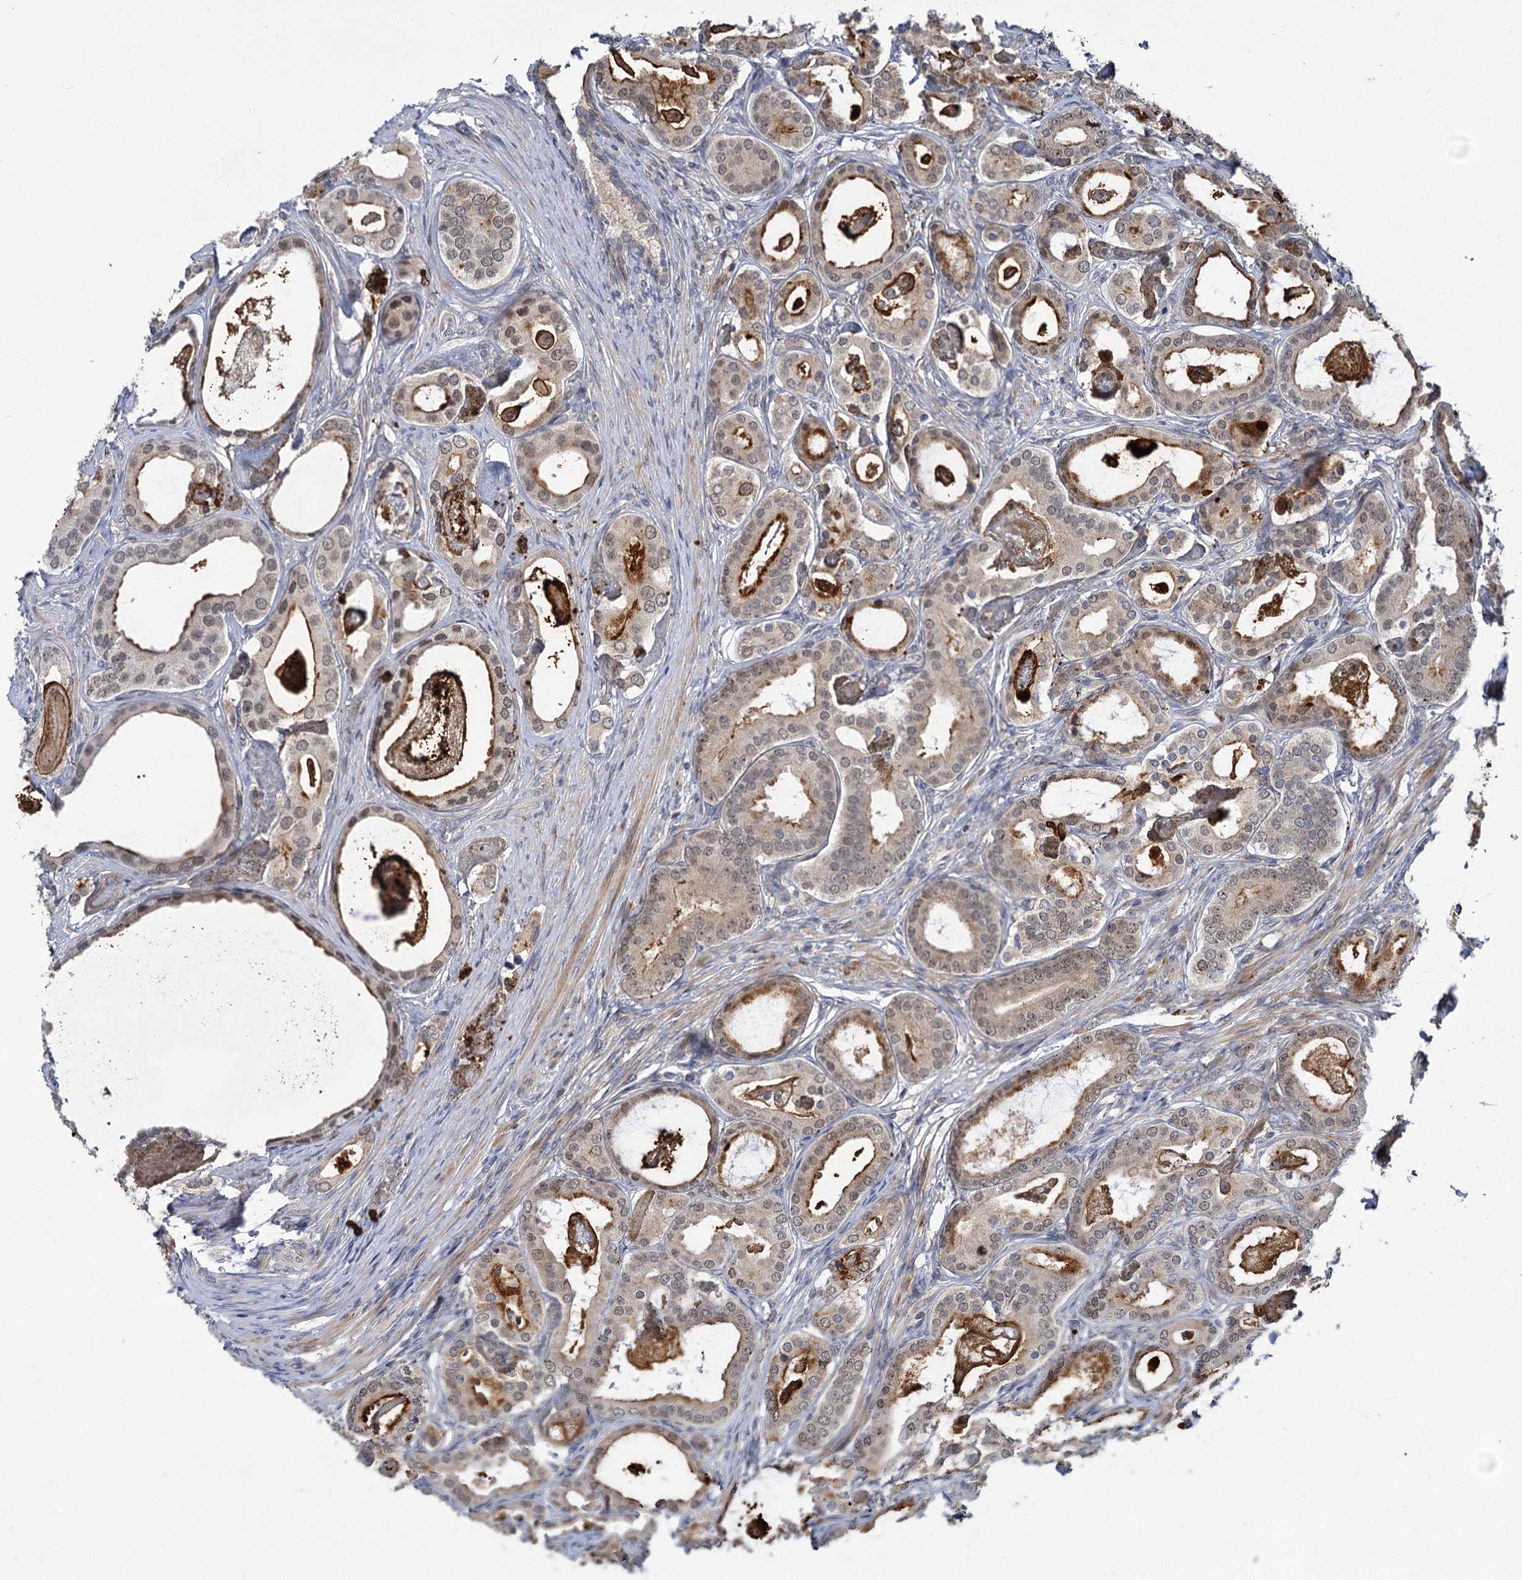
{"staining": {"intensity": "strong", "quantity": "<25%", "location": "cytoplasmic/membranous,nuclear"}, "tissue": "prostate cancer", "cell_type": "Tumor cells", "image_type": "cancer", "snomed": [{"axis": "morphology", "description": "Adenocarcinoma, Low grade"}, {"axis": "topography", "description": "Prostate"}], "caption": "Protein expression analysis of human low-grade adenocarcinoma (prostate) reveals strong cytoplasmic/membranous and nuclear expression in about <25% of tumor cells.", "gene": "APBA2", "patient": {"sex": "male", "age": 71}}